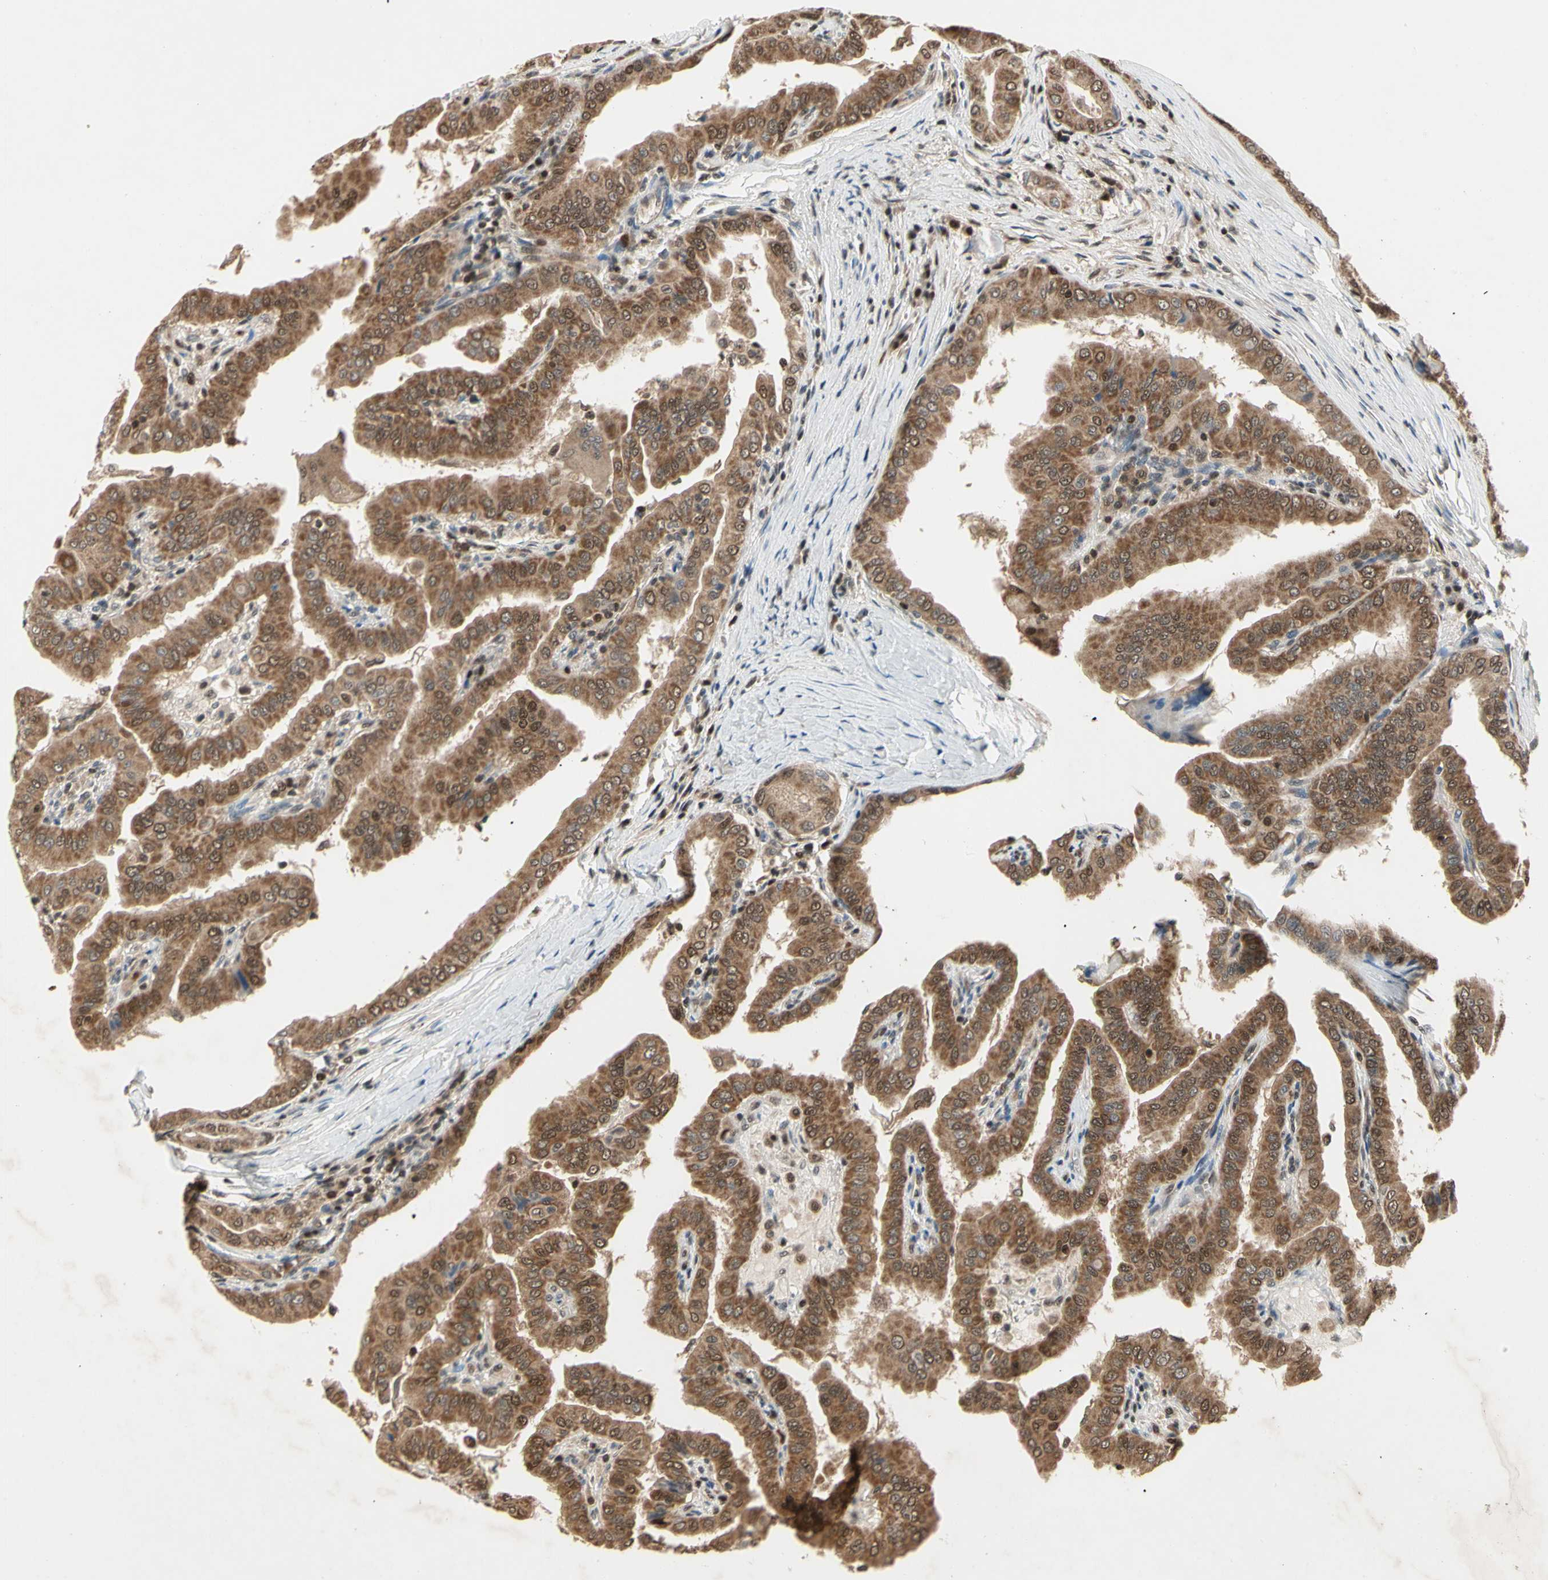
{"staining": {"intensity": "moderate", "quantity": ">75%", "location": "cytoplasmic/membranous"}, "tissue": "thyroid cancer", "cell_type": "Tumor cells", "image_type": "cancer", "snomed": [{"axis": "morphology", "description": "Papillary adenocarcinoma, NOS"}, {"axis": "topography", "description": "Thyroid gland"}], "caption": "Protein staining of papillary adenocarcinoma (thyroid) tissue shows moderate cytoplasmic/membranous expression in about >75% of tumor cells.", "gene": "GSR", "patient": {"sex": "male", "age": 33}}